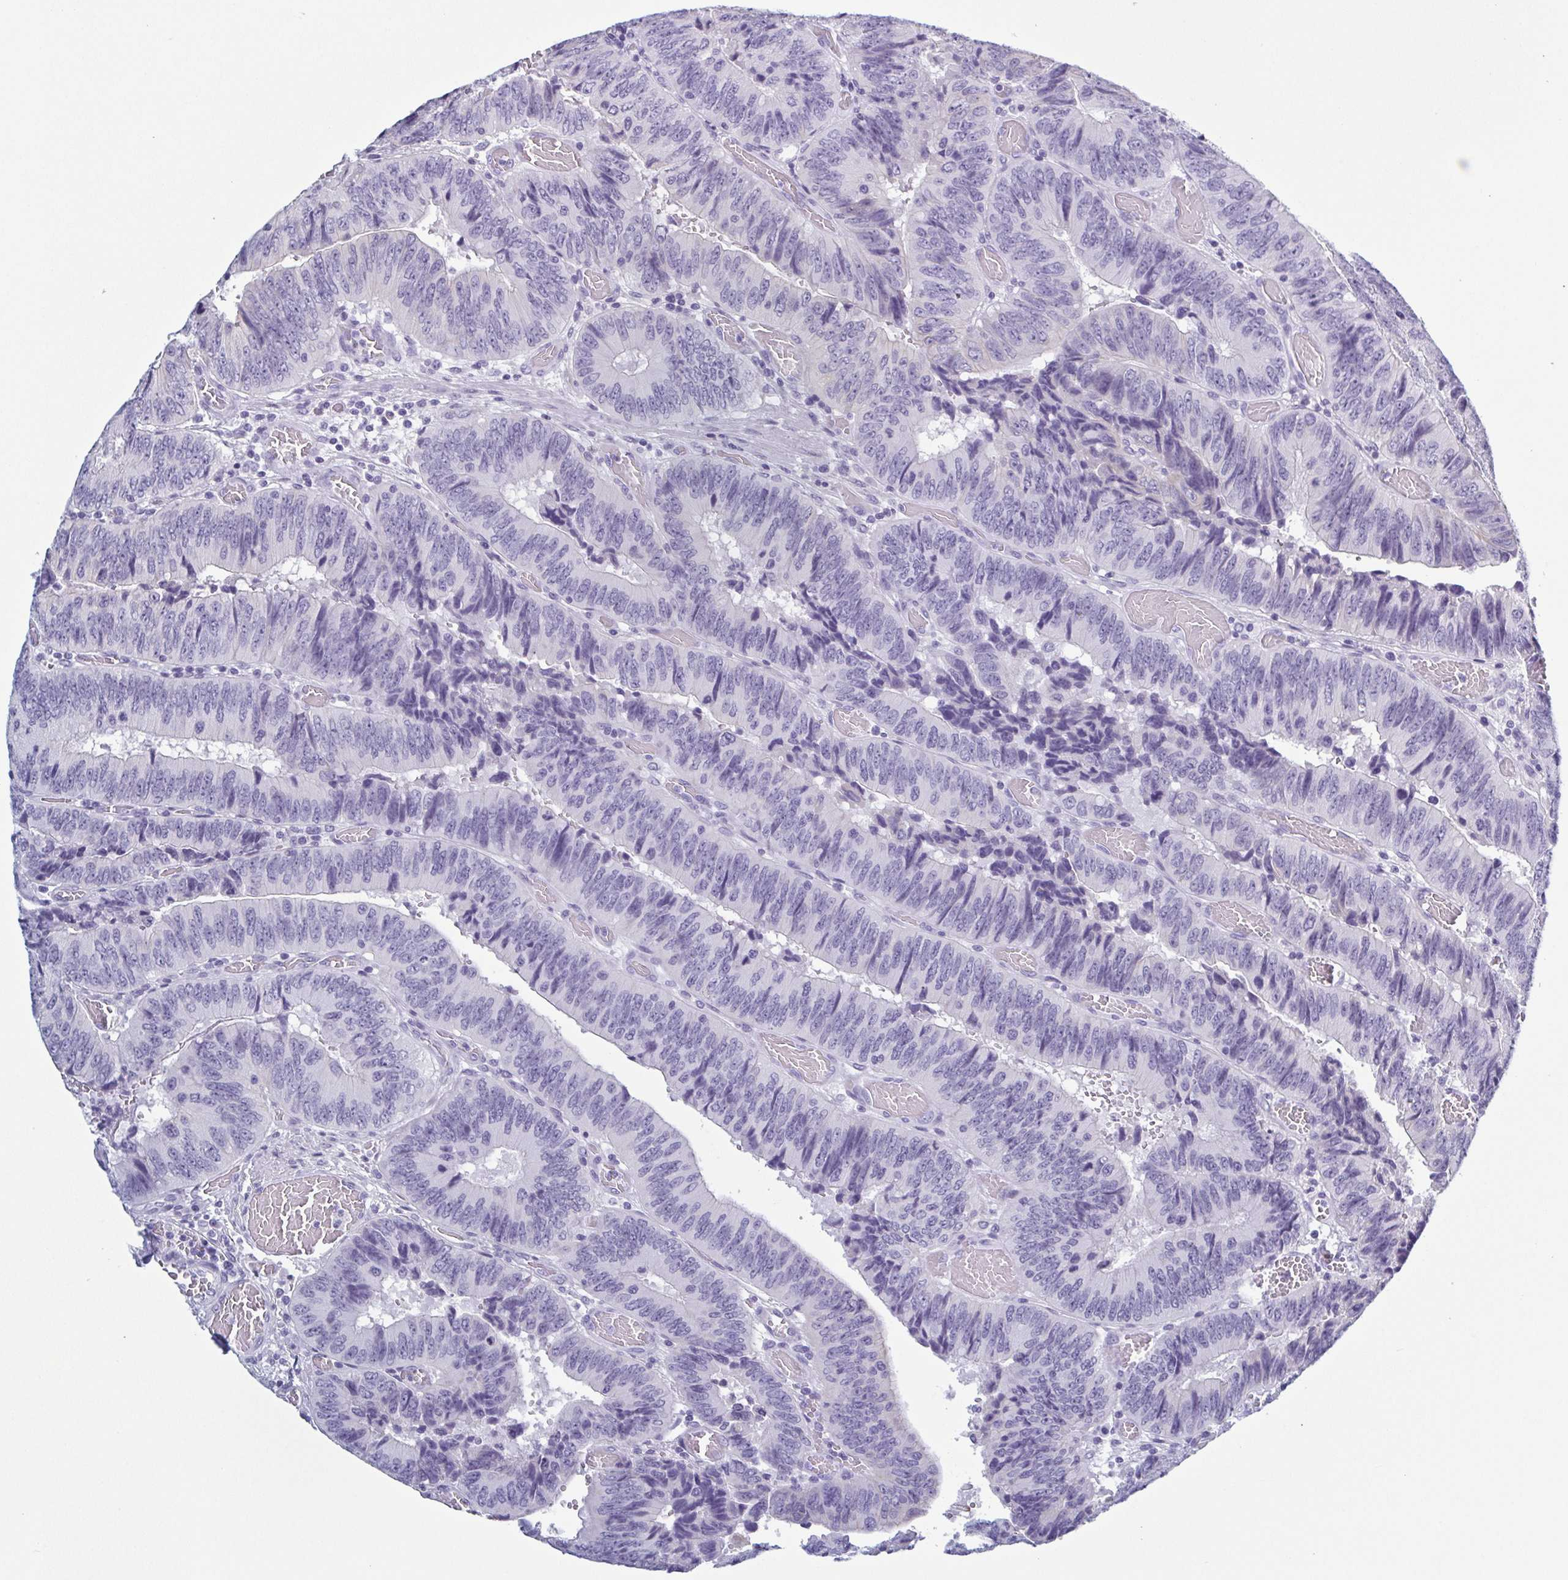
{"staining": {"intensity": "negative", "quantity": "none", "location": "none"}, "tissue": "colorectal cancer", "cell_type": "Tumor cells", "image_type": "cancer", "snomed": [{"axis": "morphology", "description": "Adenocarcinoma, NOS"}, {"axis": "topography", "description": "Colon"}], "caption": "Protein analysis of colorectal adenocarcinoma shows no significant expression in tumor cells. The staining is performed using DAB (3,3'-diaminobenzidine) brown chromogen with nuclei counter-stained in using hematoxylin.", "gene": "KRT10", "patient": {"sex": "female", "age": 84}}